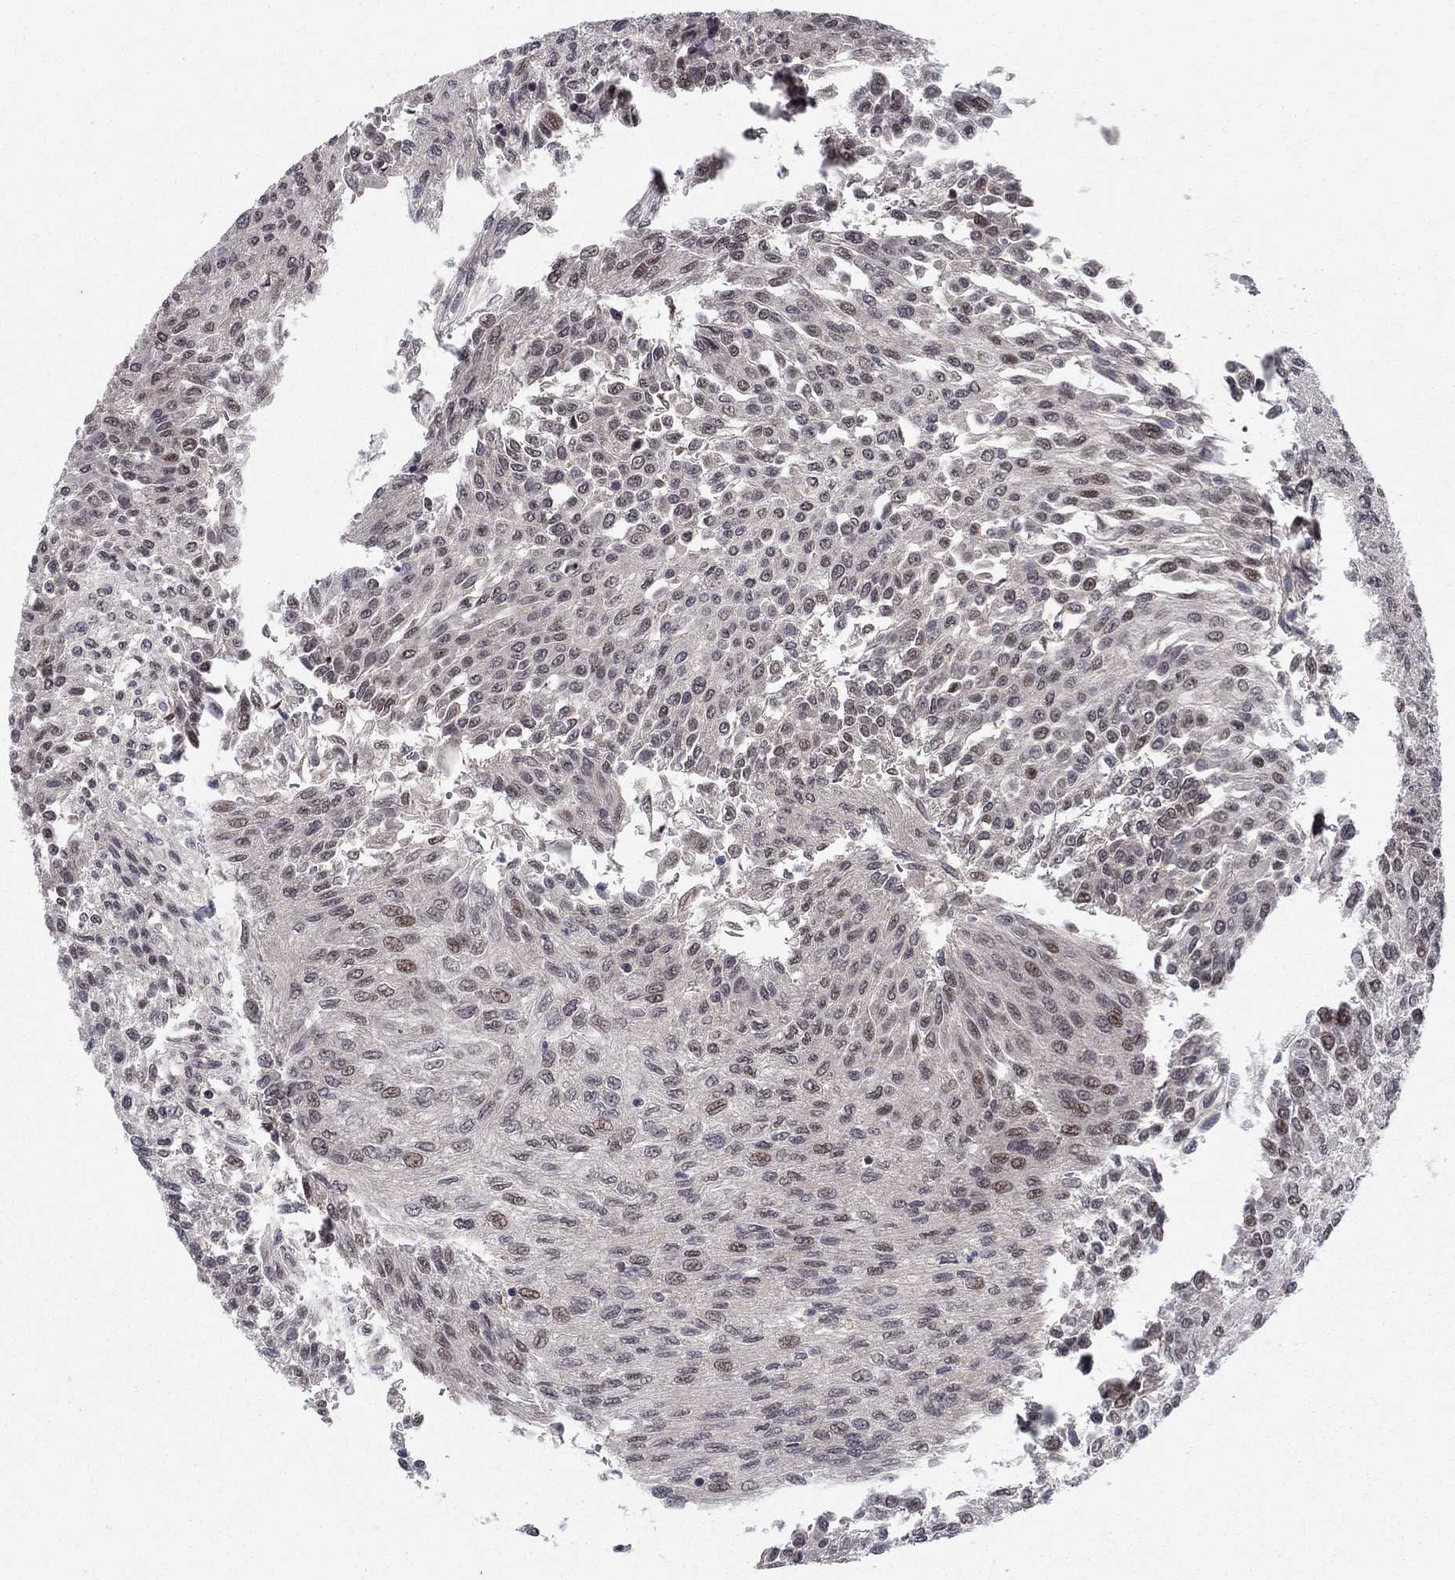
{"staining": {"intensity": "weak", "quantity": "<25%", "location": "nuclear"}, "tissue": "urothelial cancer", "cell_type": "Tumor cells", "image_type": "cancer", "snomed": [{"axis": "morphology", "description": "Urothelial carcinoma, Low grade"}, {"axis": "topography", "description": "Urinary bladder"}], "caption": "Immunohistochemical staining of human urothelial cancer reveals no significant staining in tumor cells.", "gene": "PSMC1", "patient": {"sex": "male", "age": 78}}